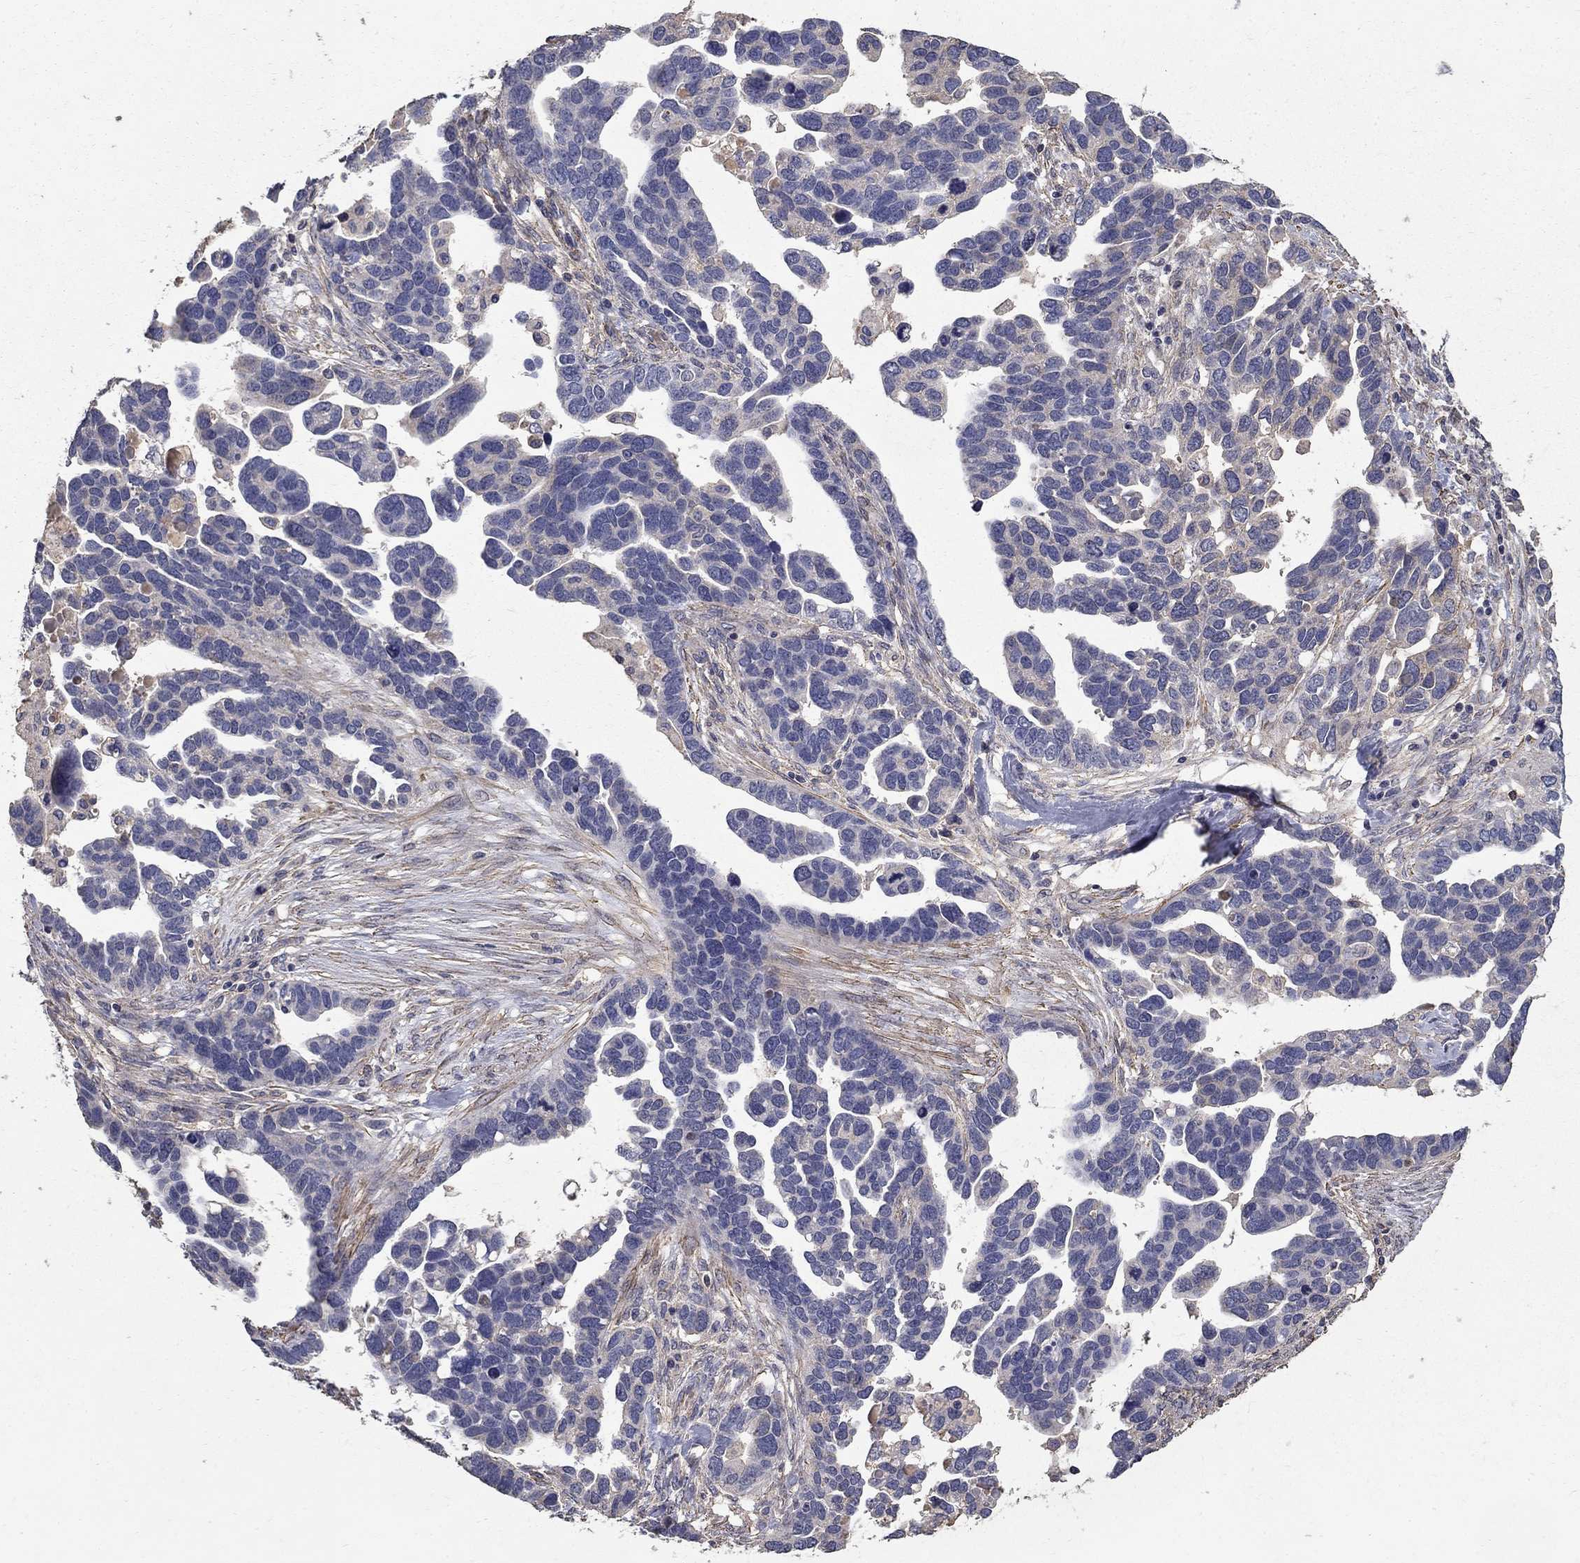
{"staining": {"intensity": "negative", "quantity": "none", "location": "none"}, "tissue": "ovarian cancer", "cell_type": "Tumor cells", "image_type": "cancer", "snomed": [{"axis": "morphology", "description": "Cystadenocarcinoma, serous, NOS"}, {"axis": "topography", "description": "Ovary"}], "caption": "This is a photomicrograph of IHC staining of serous cystadenocarcinoma (ovarian), which shows no staining in tumor cells.", "gene": "MPP2", "patient": {"sex": "female", "age": 54}}